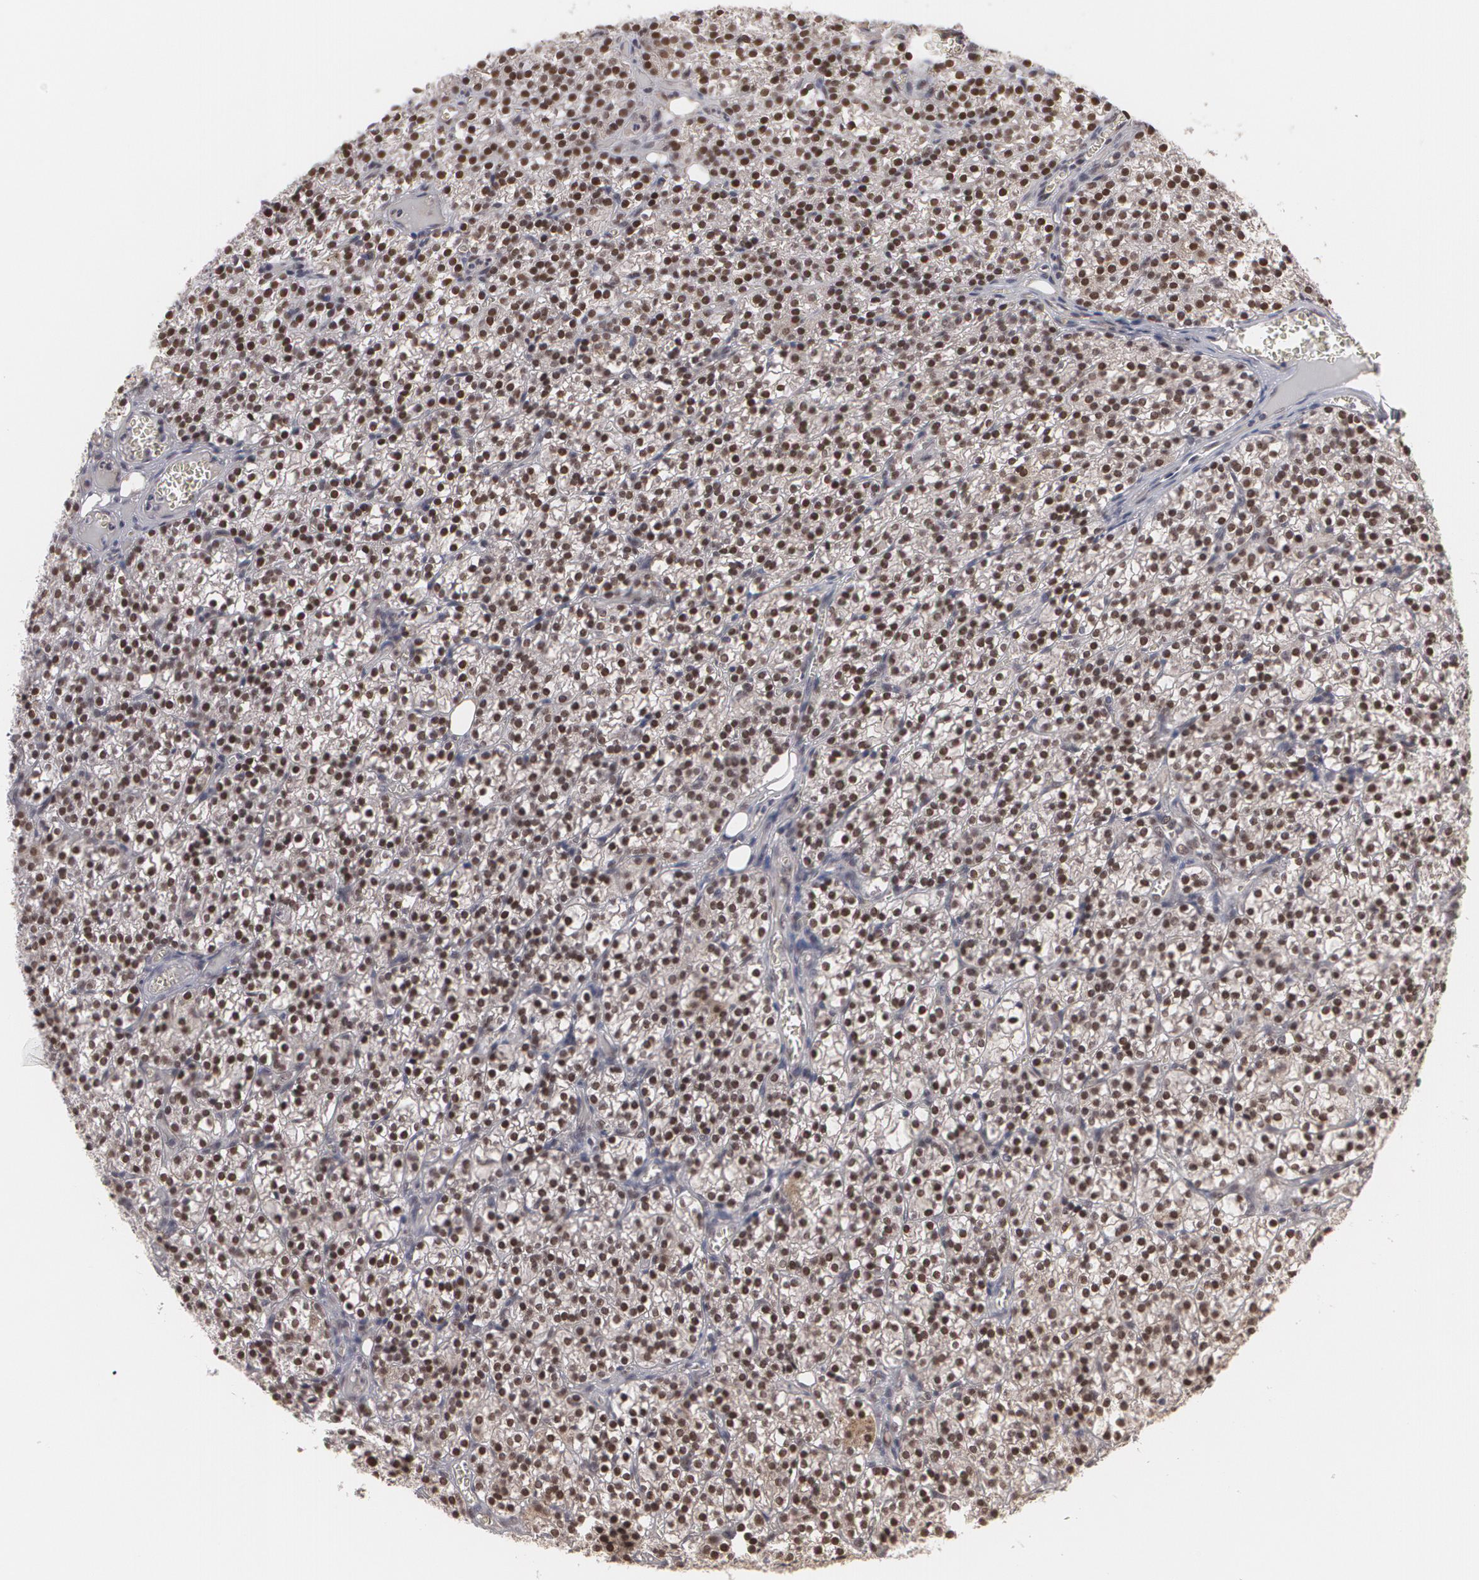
{"staining": {"intensity": "strong", "quantity": ">75%", "location": "nuclear"}, "tissue": "parathyroid gland", "cell_type": "Glandular cells", "image_type": "normal", "snomed": [{"axis": "morphology", "description": "Normal tissue, NOS"}, {"axis": "topography", "description": "Parathyroid gland"}], "caption": "Immunohistochemistry staining of normal parathyroid gland, which exhibits high levels of strong nuclear positivity in about >75% of glandular cells indicating strong nuclear protein positivity. The staining was performed using DAB (3,3'-diaminobenzidine) (brown) for protein detection and nuclei were counterstained in hematoxylin (blue).", "gene": "INTS6L", "patient": {"sex": "female", "age": 17}}